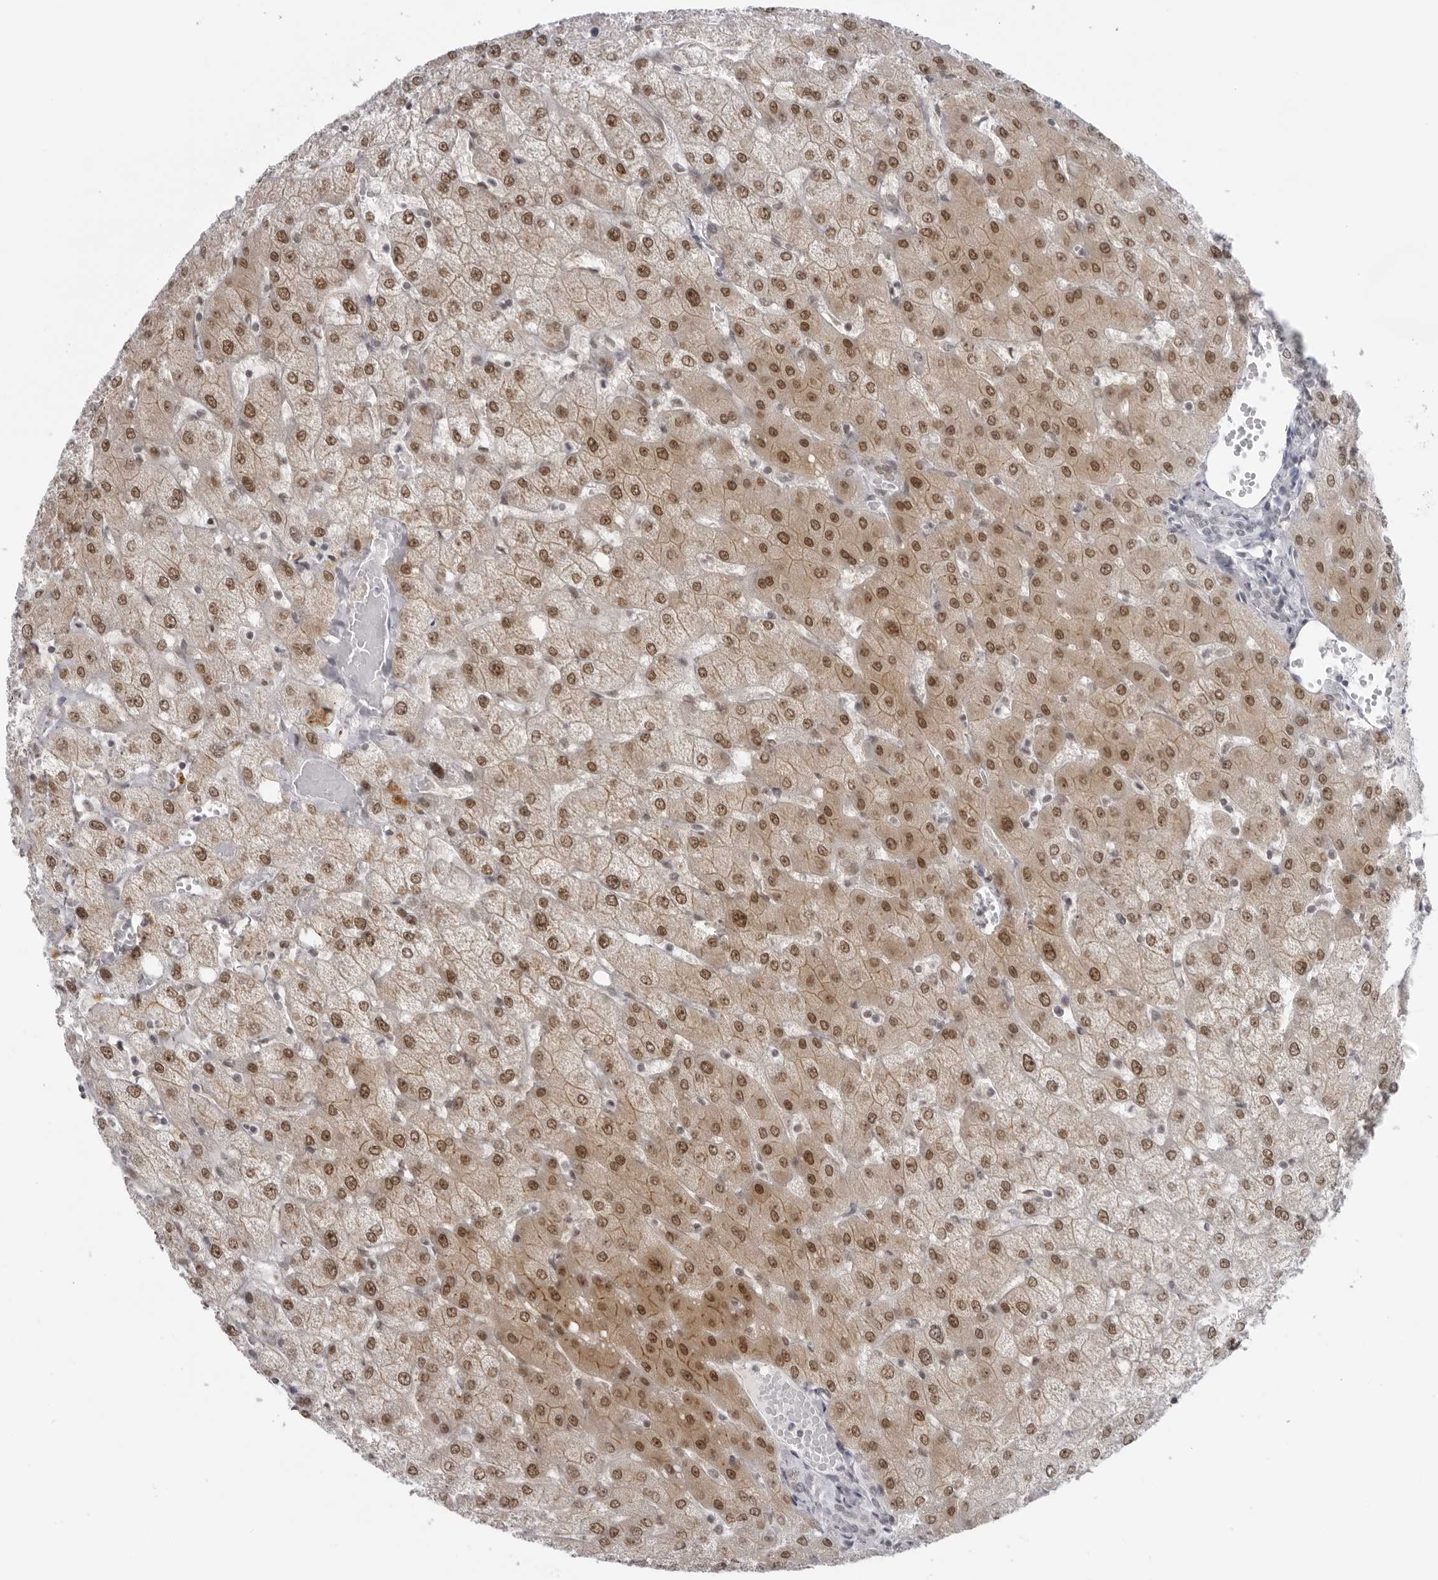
{"staining": {"intensity": "negative", "quantity": "none", "location": "none"}, "tissue": "liver", "cell_type": "Cholangiocytes", "image_type": "normal", "snomed": [{"axis": "morphology", "description": "Normal tissue, NOS"}, {"axis": "topography", "description": "Liver"}], "caption": "Cholangiocytes are negative for brown protein staining in benign liver. (Brightfield microscopy of DAB immunohistochemistry at high magnification).", "gene": "ESPN", "patient": {"sex": "female", "age": 54}}